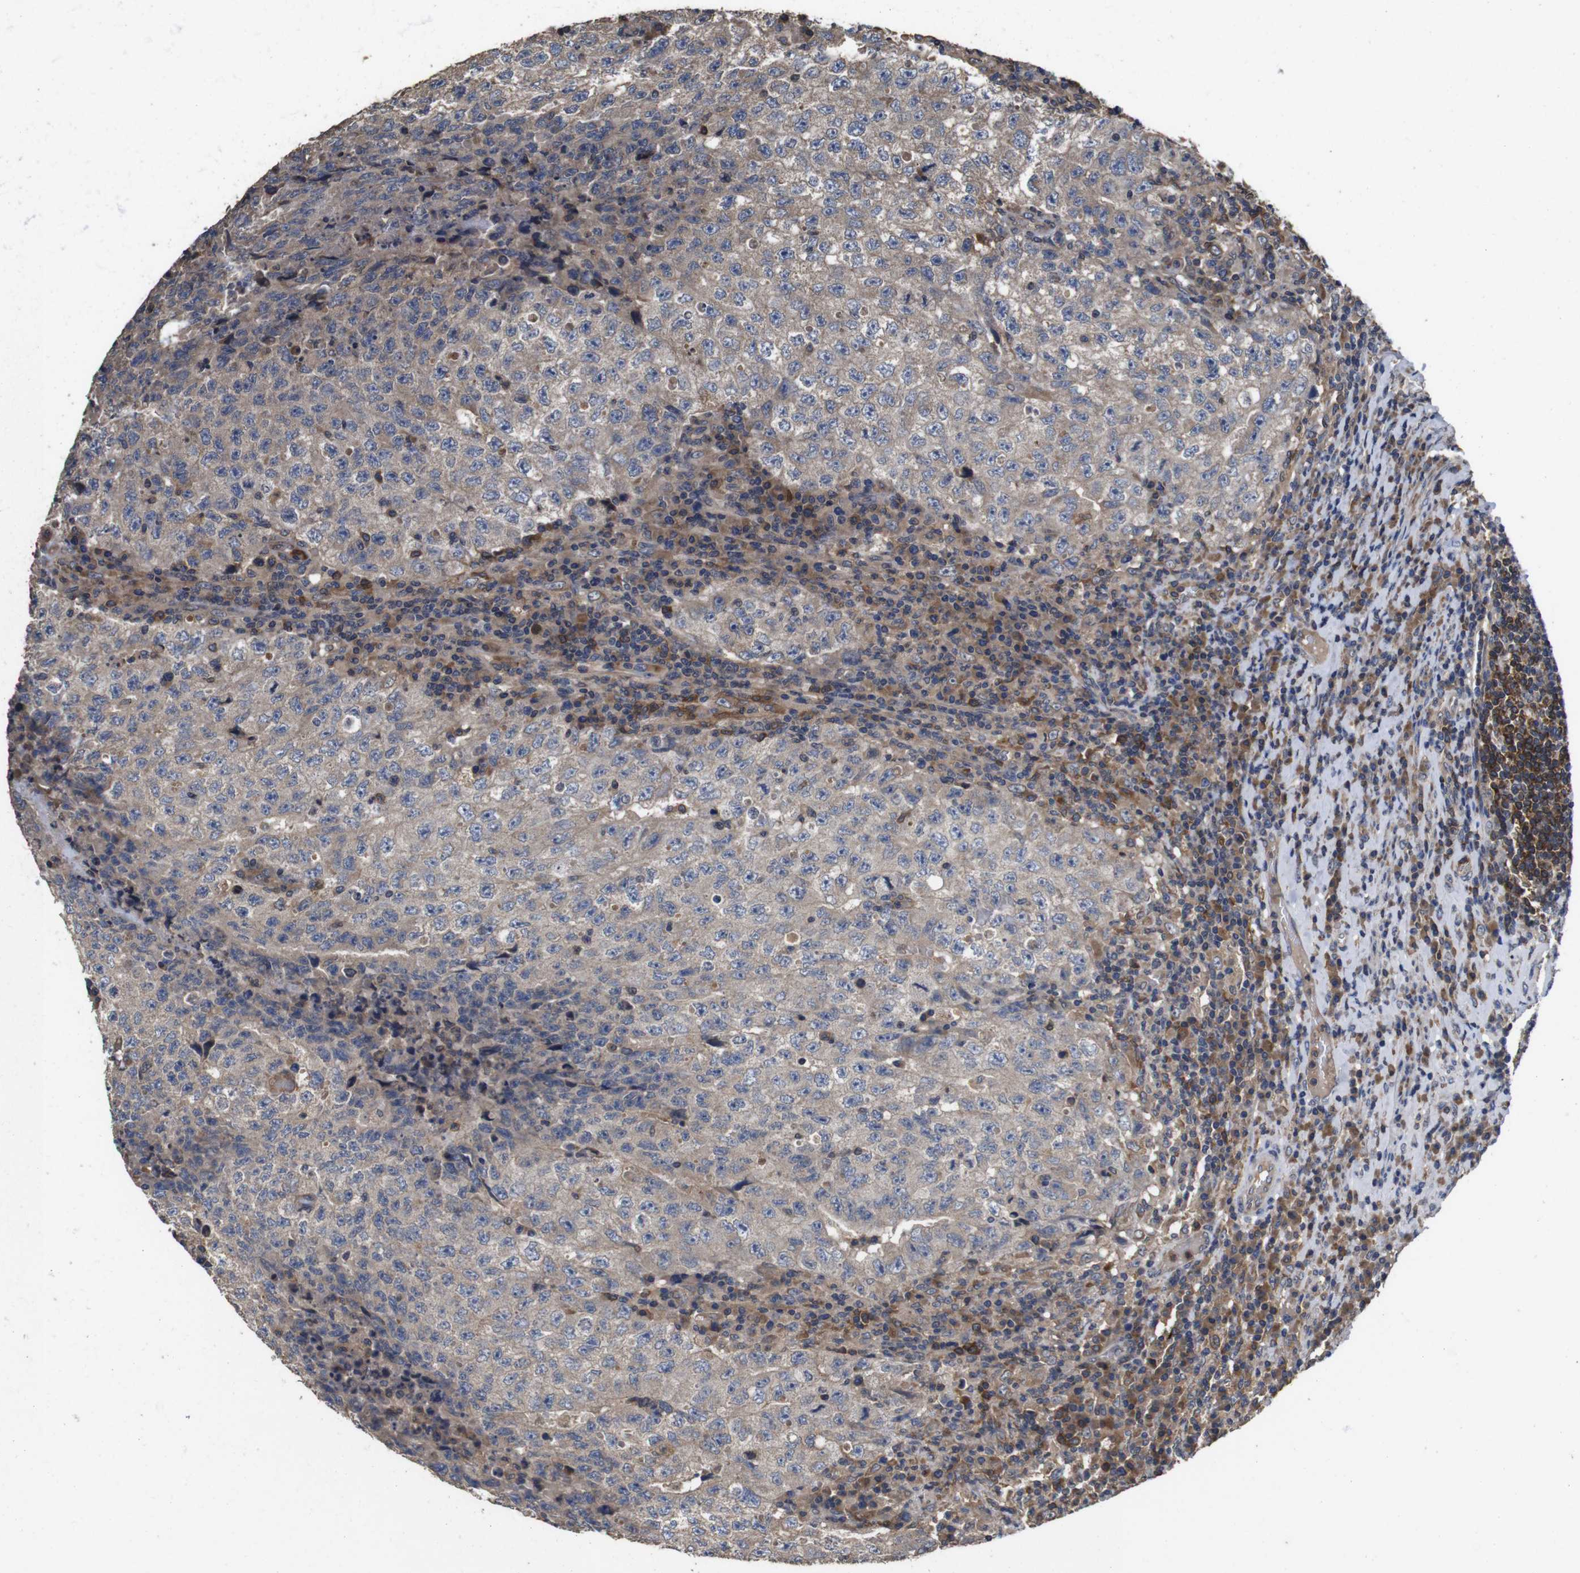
{"staining": {"intensity": "weak", "quantity": ">75%", "location": "cytoplasmic/membranous"}, "tissue": "testis cancer", "cell_type": "Tumor cells", "image_type": "cancer", "snomed": [{"axis": "morphology", "description": "Necrosis, NOS"}, {"axis": "morphology", "description": "Carcinoma, Embryonal, NOS"}, {"axis": "topography", "description": "Testis"}], "caption": "Approximately >75% of tumor cells in human embryonal carcinoma (testis) show weak cytoplasmic/membranous protein positivity as visualized by brown immunohistochemical staining.", "gene": "ARHGAP24", "patient": {"sex": "male", "age": 19}}